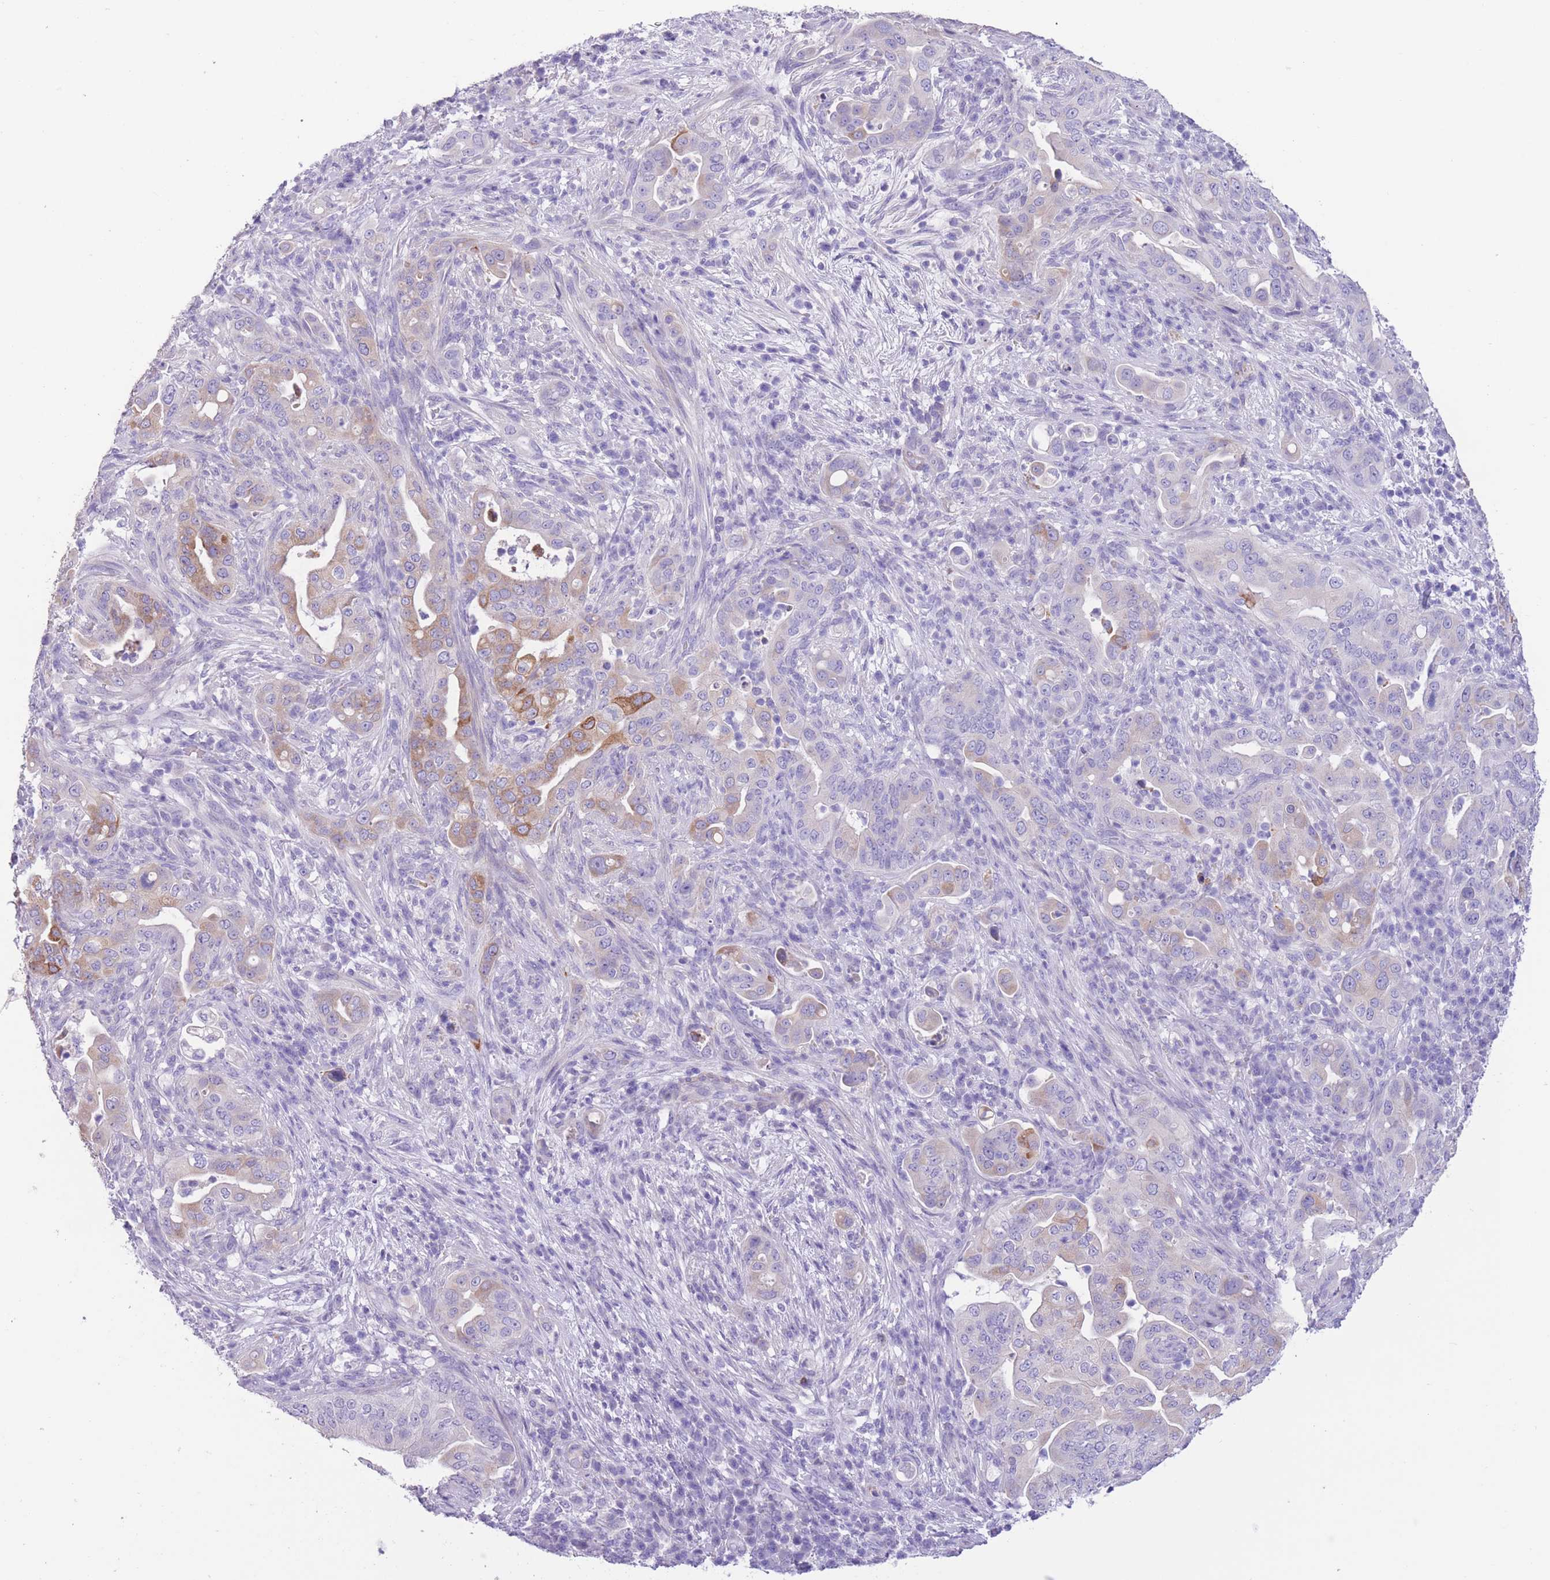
{"staining": {"intensity": "moderate", "quantity": "<25%", "location": "cytoplasmic/membranous"}, "tissue": "pancreatic cancer", "cell_type": "Tumor cells", "image_type": "cancer", "snomed": [{"axis": "morphology", "description": "Adenocarcinoma, NOS"}, {"axis": "topography", "description": "Pancreas"}], "caption": "The immunohistochemical stain labels moderate cytoplasmic/membranous positivity in tumor cells of pancreatic adenocarcinoma tissue. (brown staining indicates protein expression, while blue staining denotes nuclei).", "gene": "RAI2", "patient": {"sex": "female", "age": 63}}